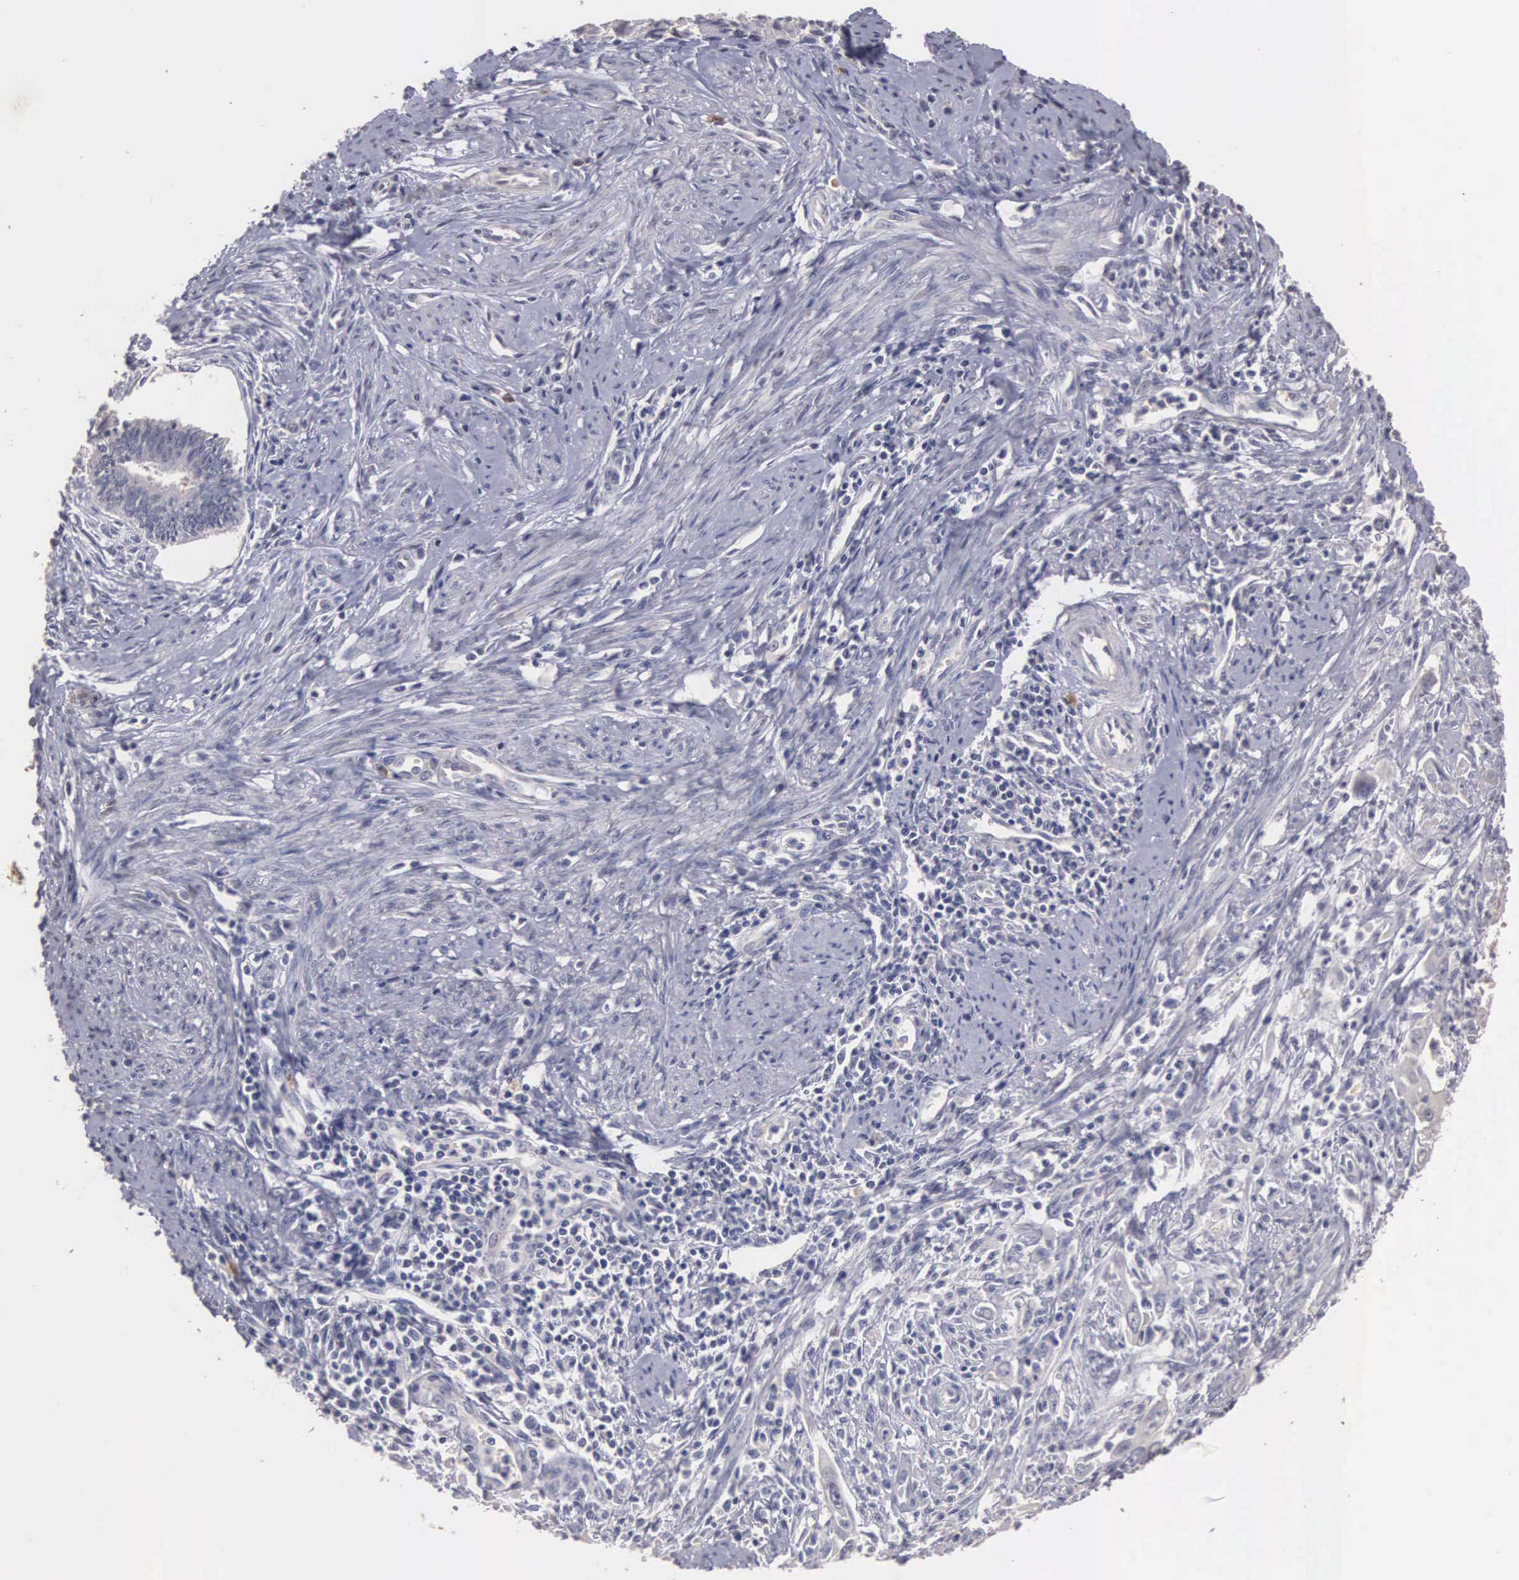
{"staining": {"intensity": "negative", "quantity": "none", "location": "none"}, "tissue": "cervical cancer", "cell_type": "Tumor cells", "image_type": "cancer", "snomed": [{"axis": "morphology", "description": "Normal tissue, NOS"}, {"axis": "morphology", "description": "Adenocarcinoma, NOS"}, {"axis": "topography", "description": "Cervix"}], "caption": "Immunohistochemistry (IHC) photomicrograph of cervical cancer stained for a protein (brown), which displays no staining in tumor cells.", "gene": "ENO3", "patient": {"sex": "female", "age": 34}}